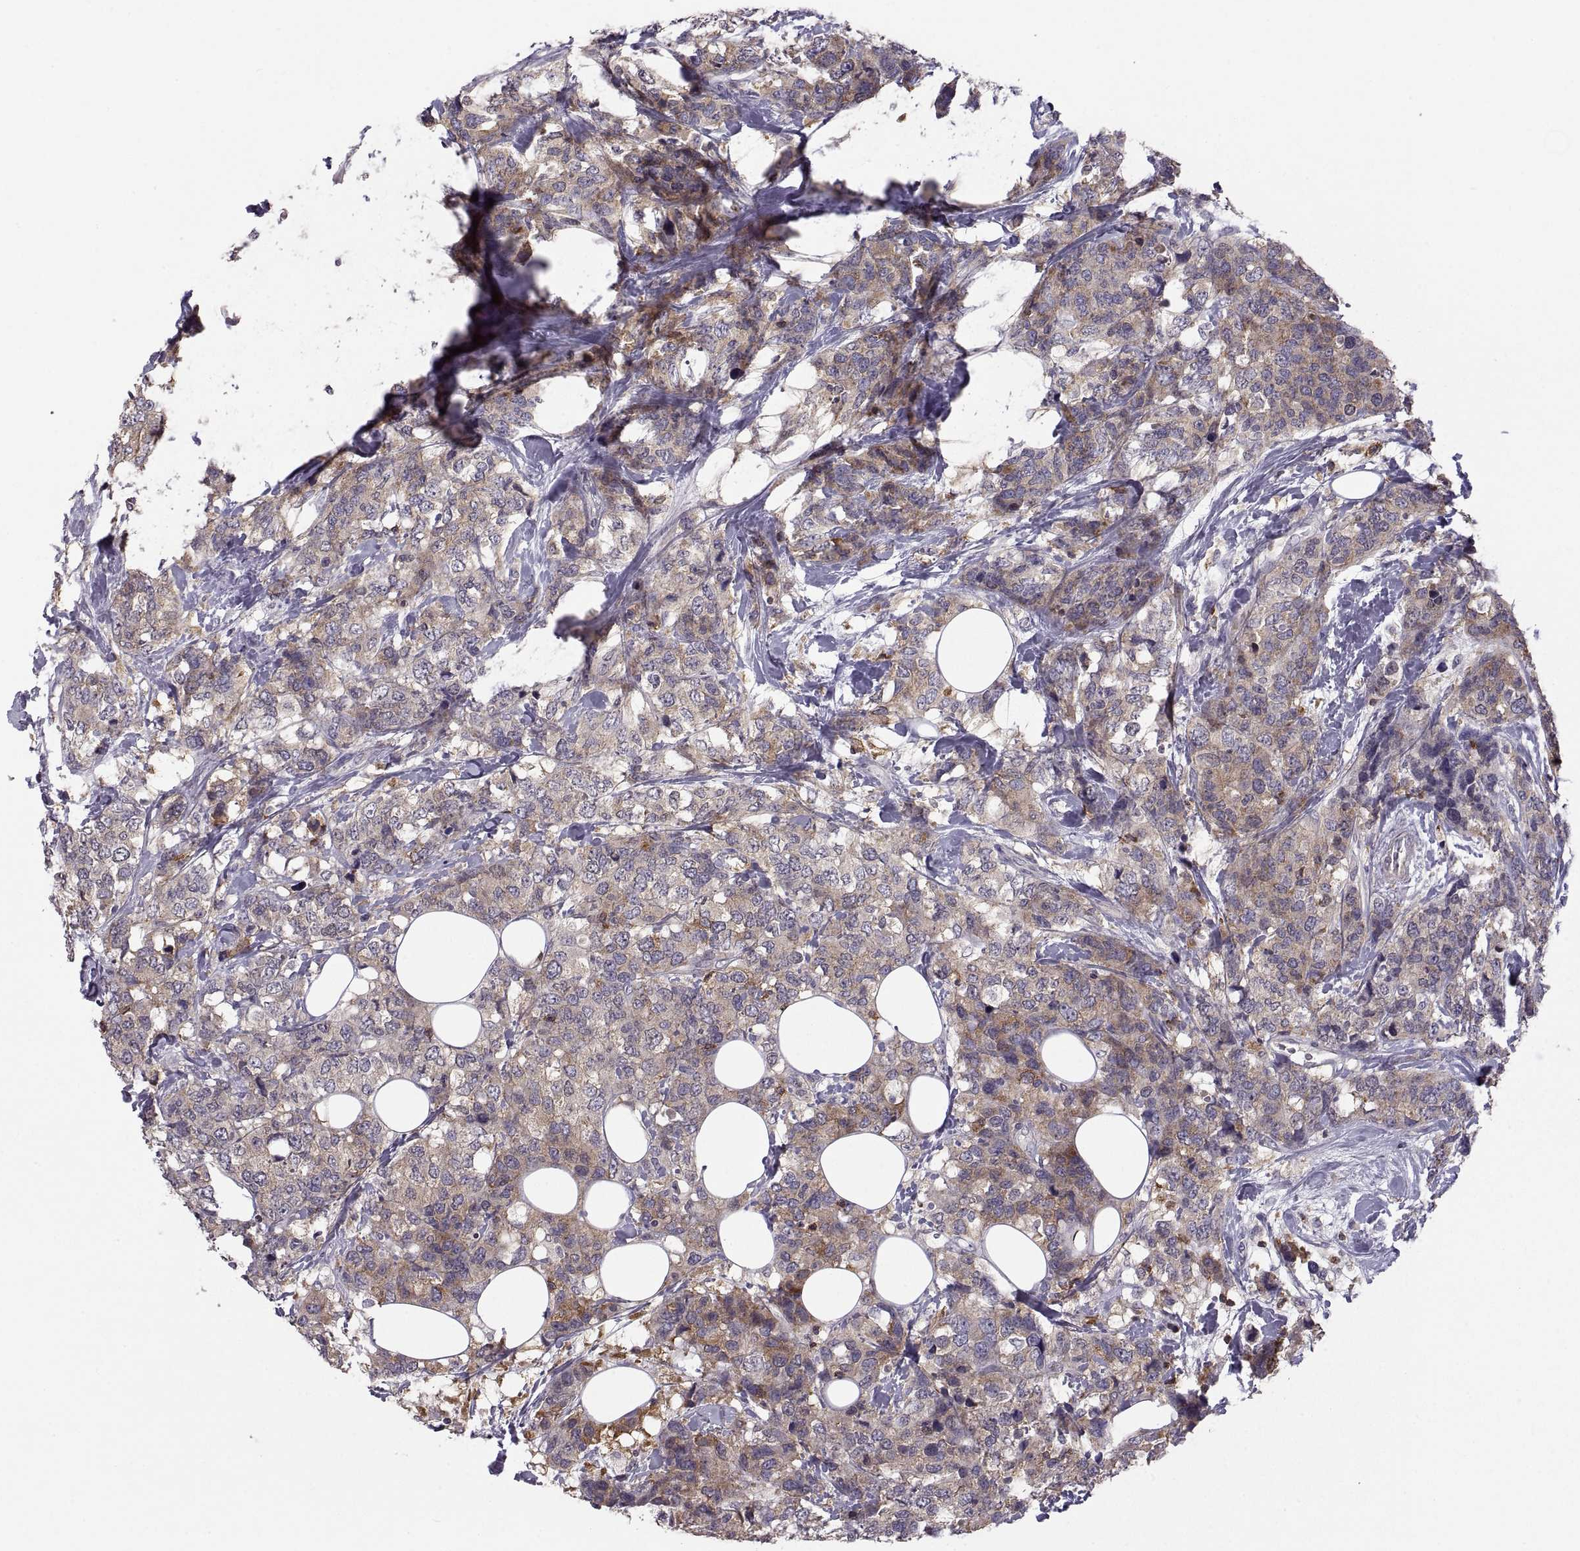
{"staining": {"intensity": "moderate", "quantity": "<25%", "location": "cytoplasmic/membranous"}, "tissue": "breast cancer", "cell_type": "Tumor cells", "image_type": "cancer", "snomed": [{"axis": "morphology", "description": "Lobular carcinoma"}, {"axis": "topography", "description": "Breast"}], "caption": "The image exhibits immunohistochemical staining of breast cancer. There is moderate cytoplasmic/membranous staining is seen in approximately <25% of tumor cells.", "gene": "EZR", "patient": {"sex": "female", "age": 59}}